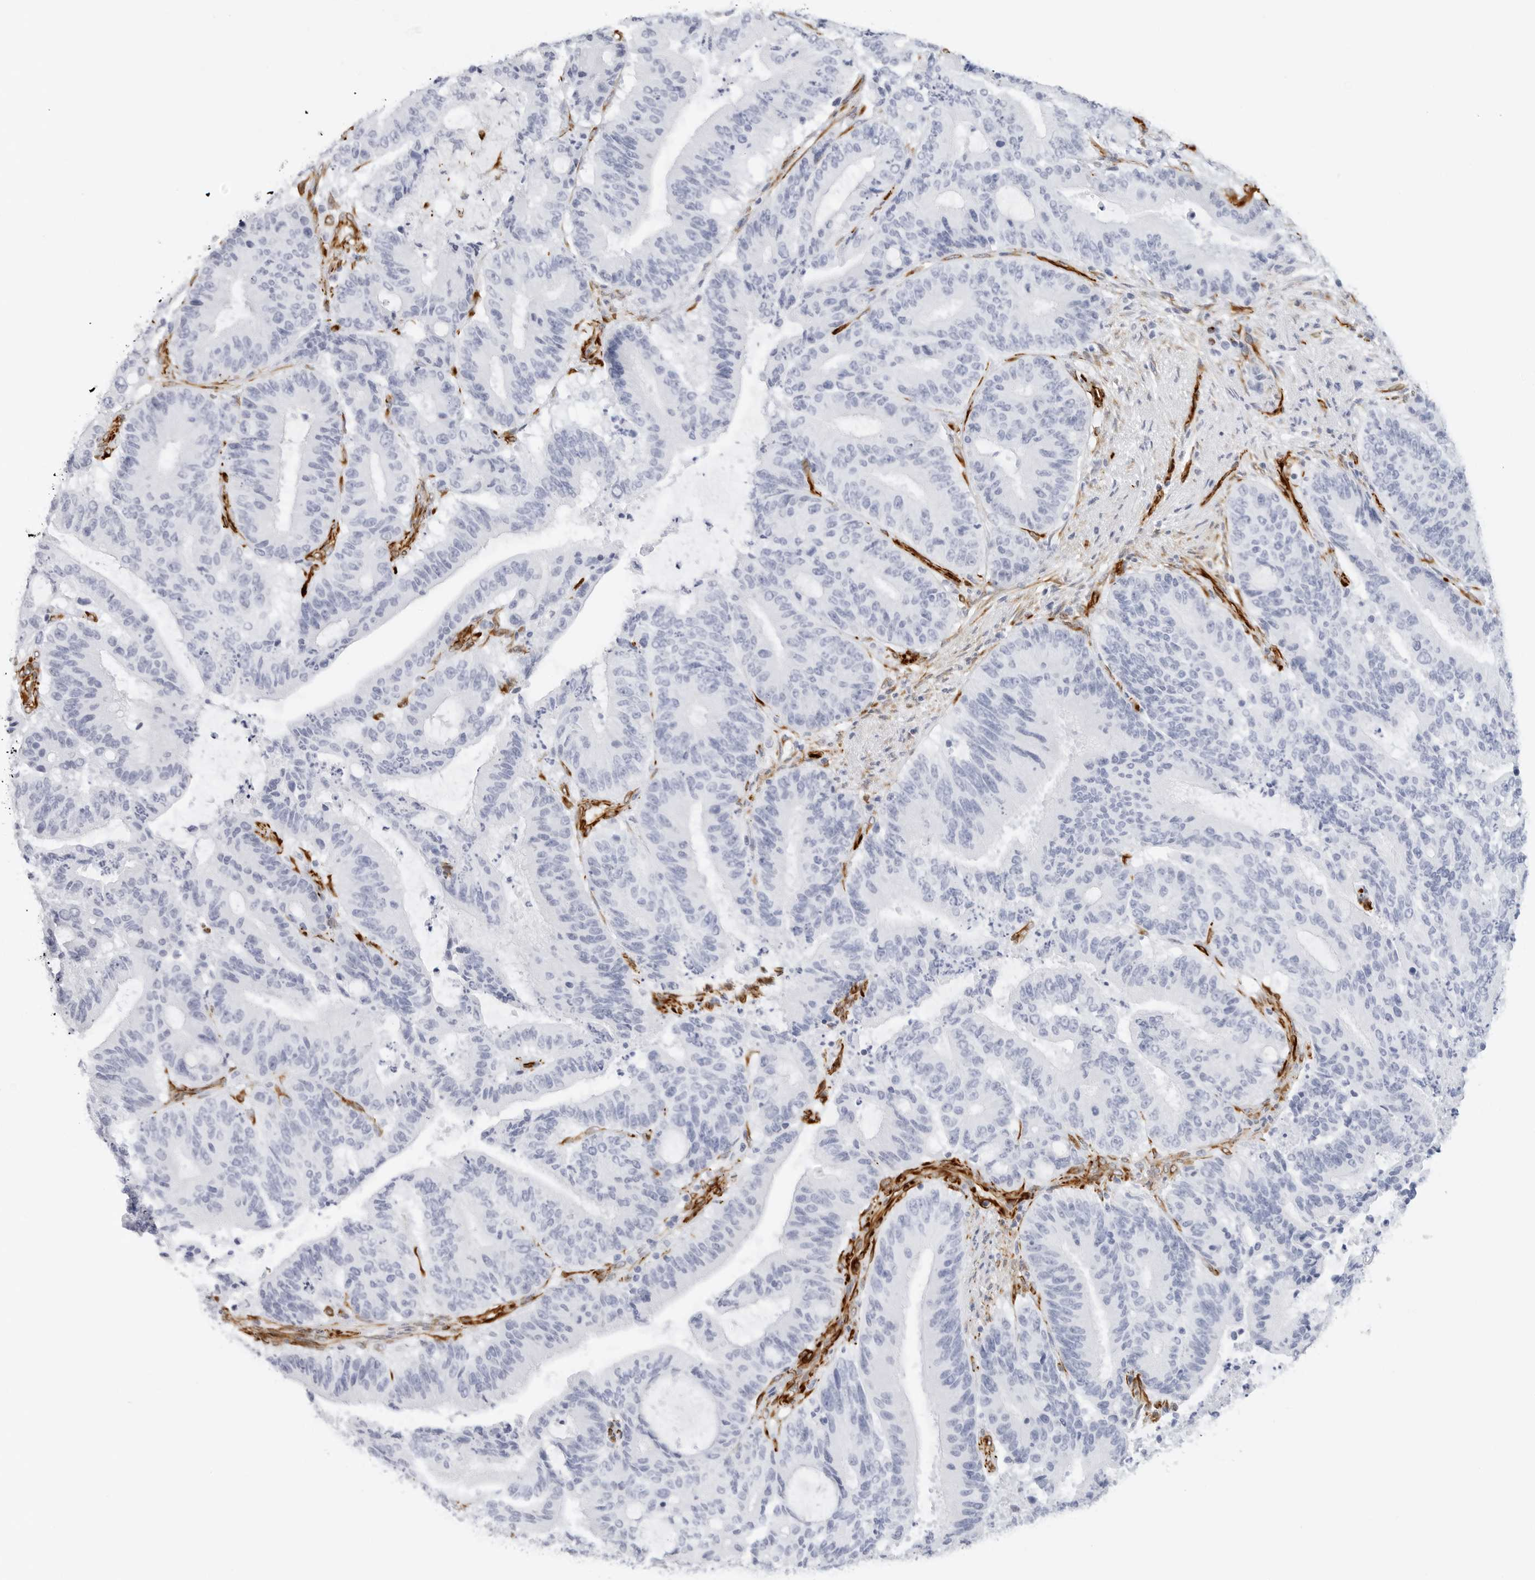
{"staining": {"intensity": "negative", "quantity": "none", "location": "none"}, "tissue": "liver cancer", "cell_type": "Tumor cells", "image_type": "cancer", "snomed": [{"axis": "morphology", "description": "Normal tissue, NOS"}, {"axis": "morphology", "description": "Cholangiocarcinoma"}, {"axis": "topography", "description": "Liver"}, {"axis": "topography", "description": "Peripheral nerve tissue"}], "caption": "Immunohistochemistry (IHC) photomicrograph of human cholangiocarcinoma (liver) stained for a protein (brown), which reveals no staining in tumor cells. Nuclei are stained in blue.", "gene": "NES", "patient": {"sex": "female", "age": 73}}